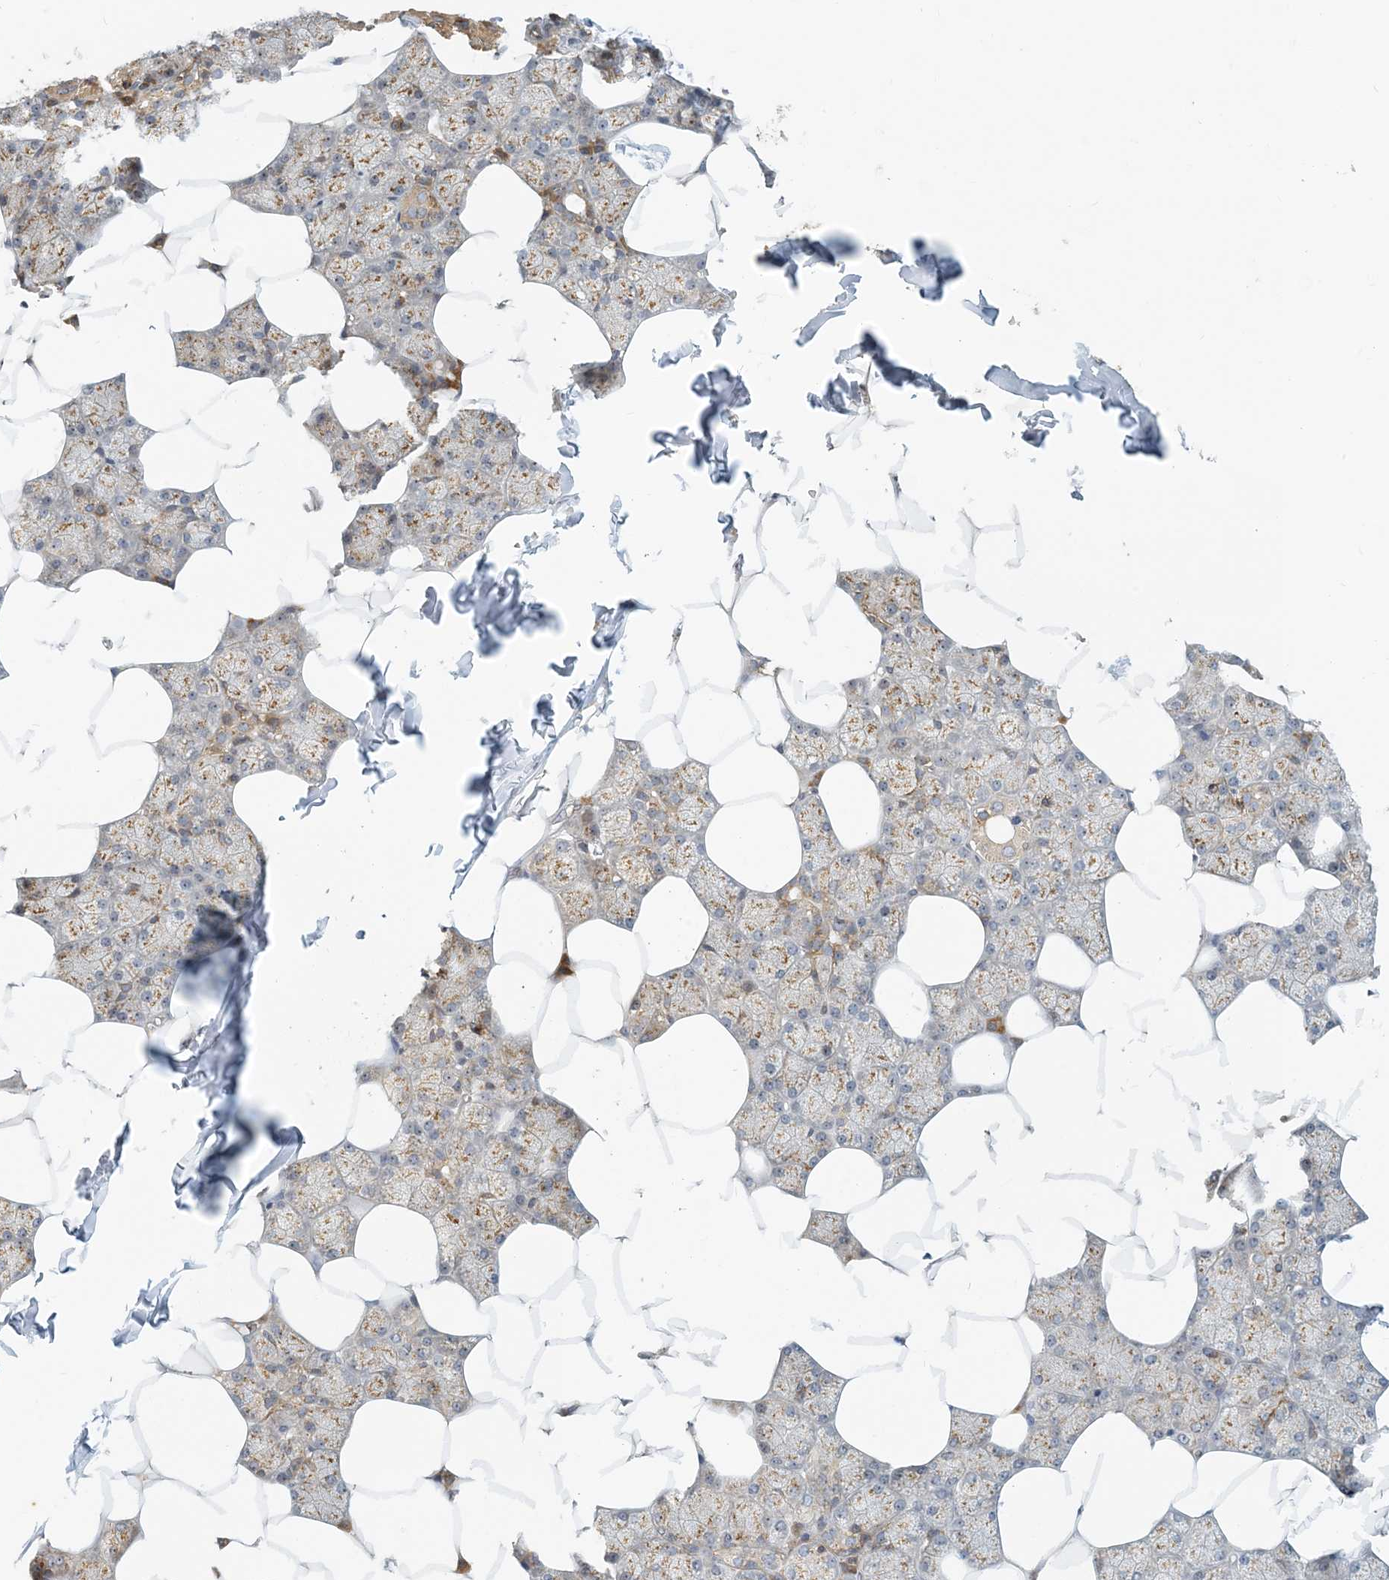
{"staining": {"intensity": "moderate", "quantity": ">75%", "location": "cytoplasmic/membranous"}, "tissue": "salivary gland", "cell_type": "Glandular cells", "image_type": "normal", "snomed": [{"axis": "morphology", "description": "Normal tissue, NOS"}, {"axis": "topography", "description": "Salivary gland"}], "caption": "Moderate cytoplasmic/membranous staining for a protein is appreciated in approximately >75% of glandular cells of benign salivary gland using IHC.", "gene": "COLEC11", "patient": {"sex": "male", "age": 62}}